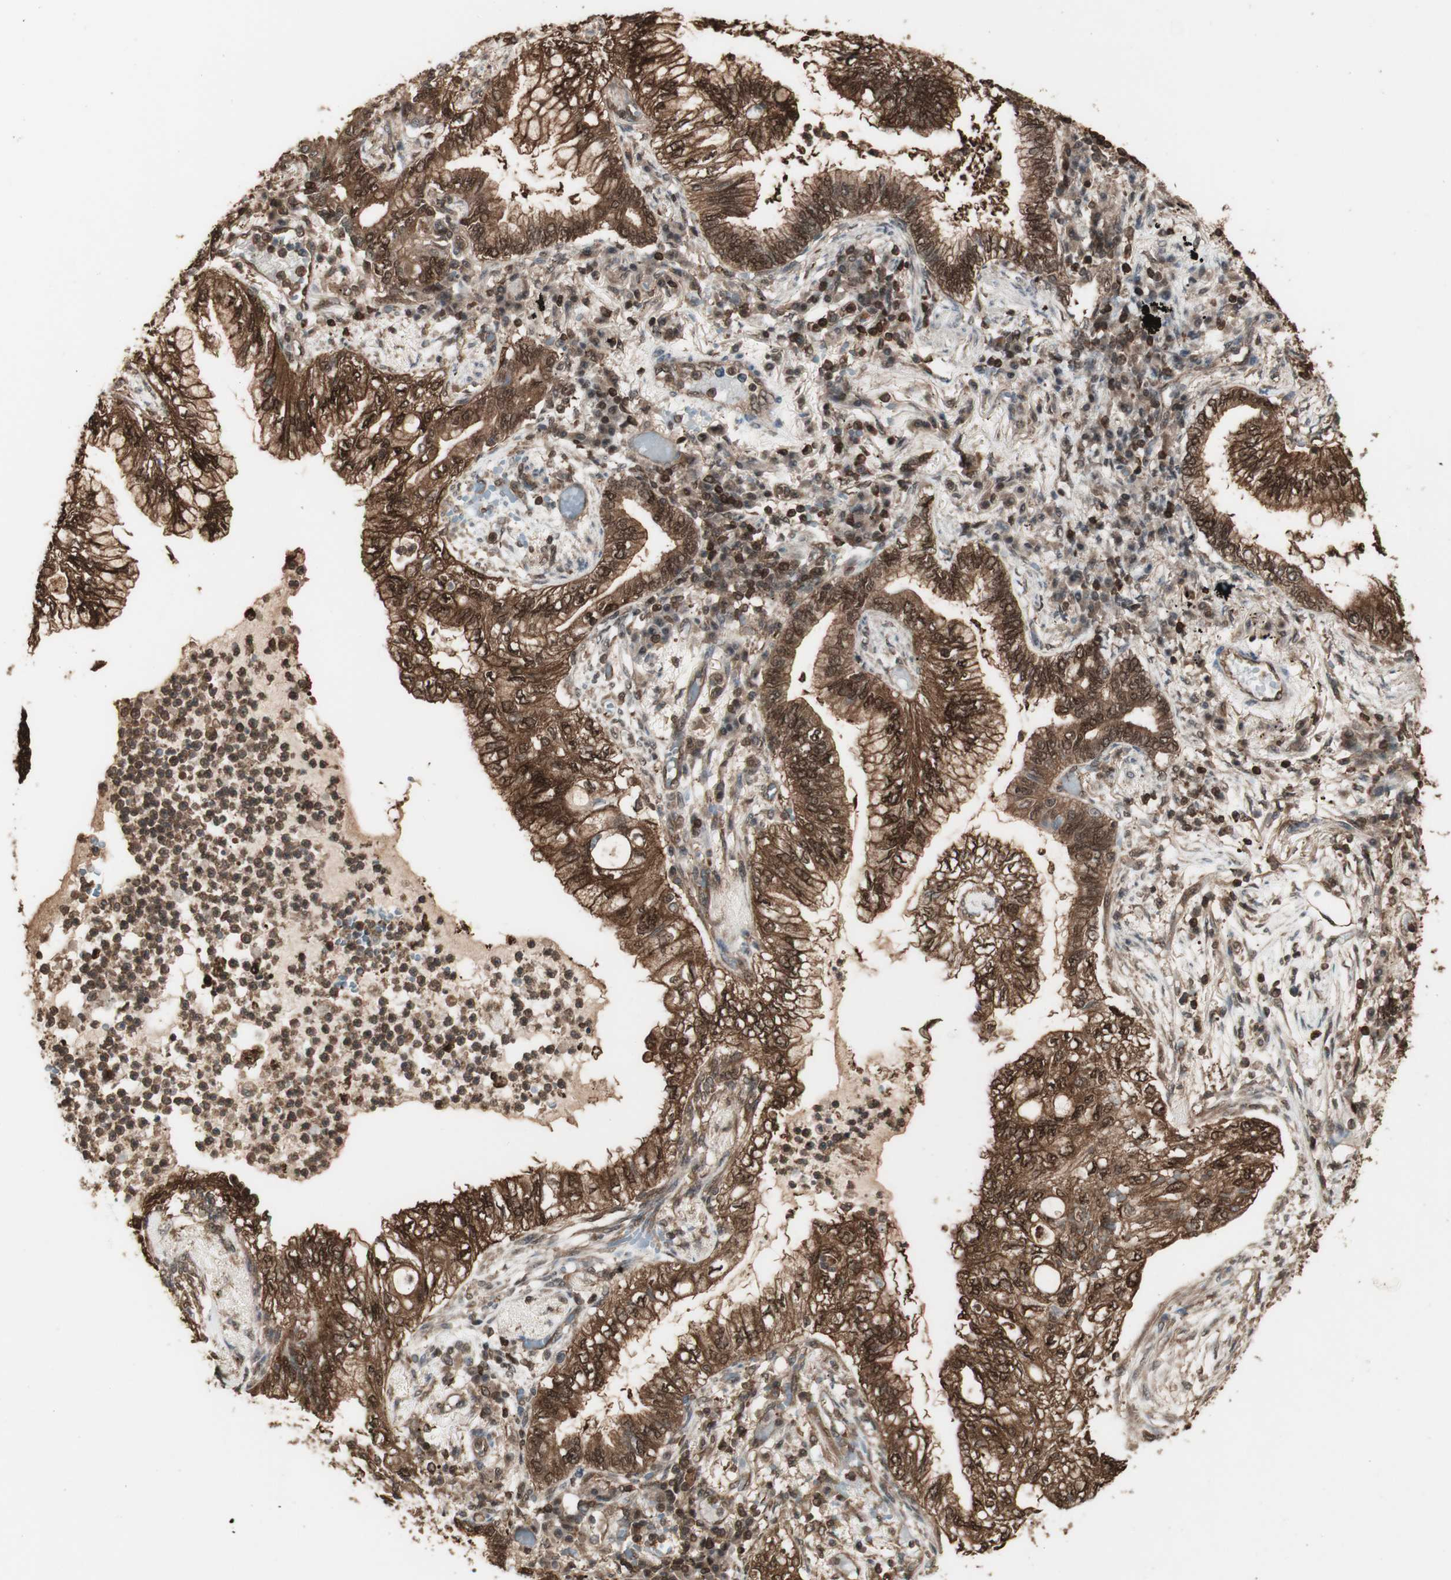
{"staining": {"intensity": "strong", "quantity": ">75%", "location": "cytoplasmic/membranous,nuclear"}, "tissue": "lung cancer", "cell_type": "Tumor cells", "image_type": "cancer", "snomed": [{"axis": "morphology", "description": "Normal tissue, NOS"}, {"axis": "morphology", "description": "Adenocarcinoma, NOS"}, {"axis": "topography", "description": "Bronchus"}, {"axis": "topography", "description": "Lung"}], "caption": "The photomicrograph reveals a brown stain indicating the presence of a protein in the cytoplasmic/membranous and nuclear of tumor cells in adenocarcinoma (lung). The protein is stained brown, and the nuclei are stained in blue (DAB IHC with brightfield microscopy, high magnification).", "gene": "YWHAB", "patient": {"sex": "female", "age": 70}}